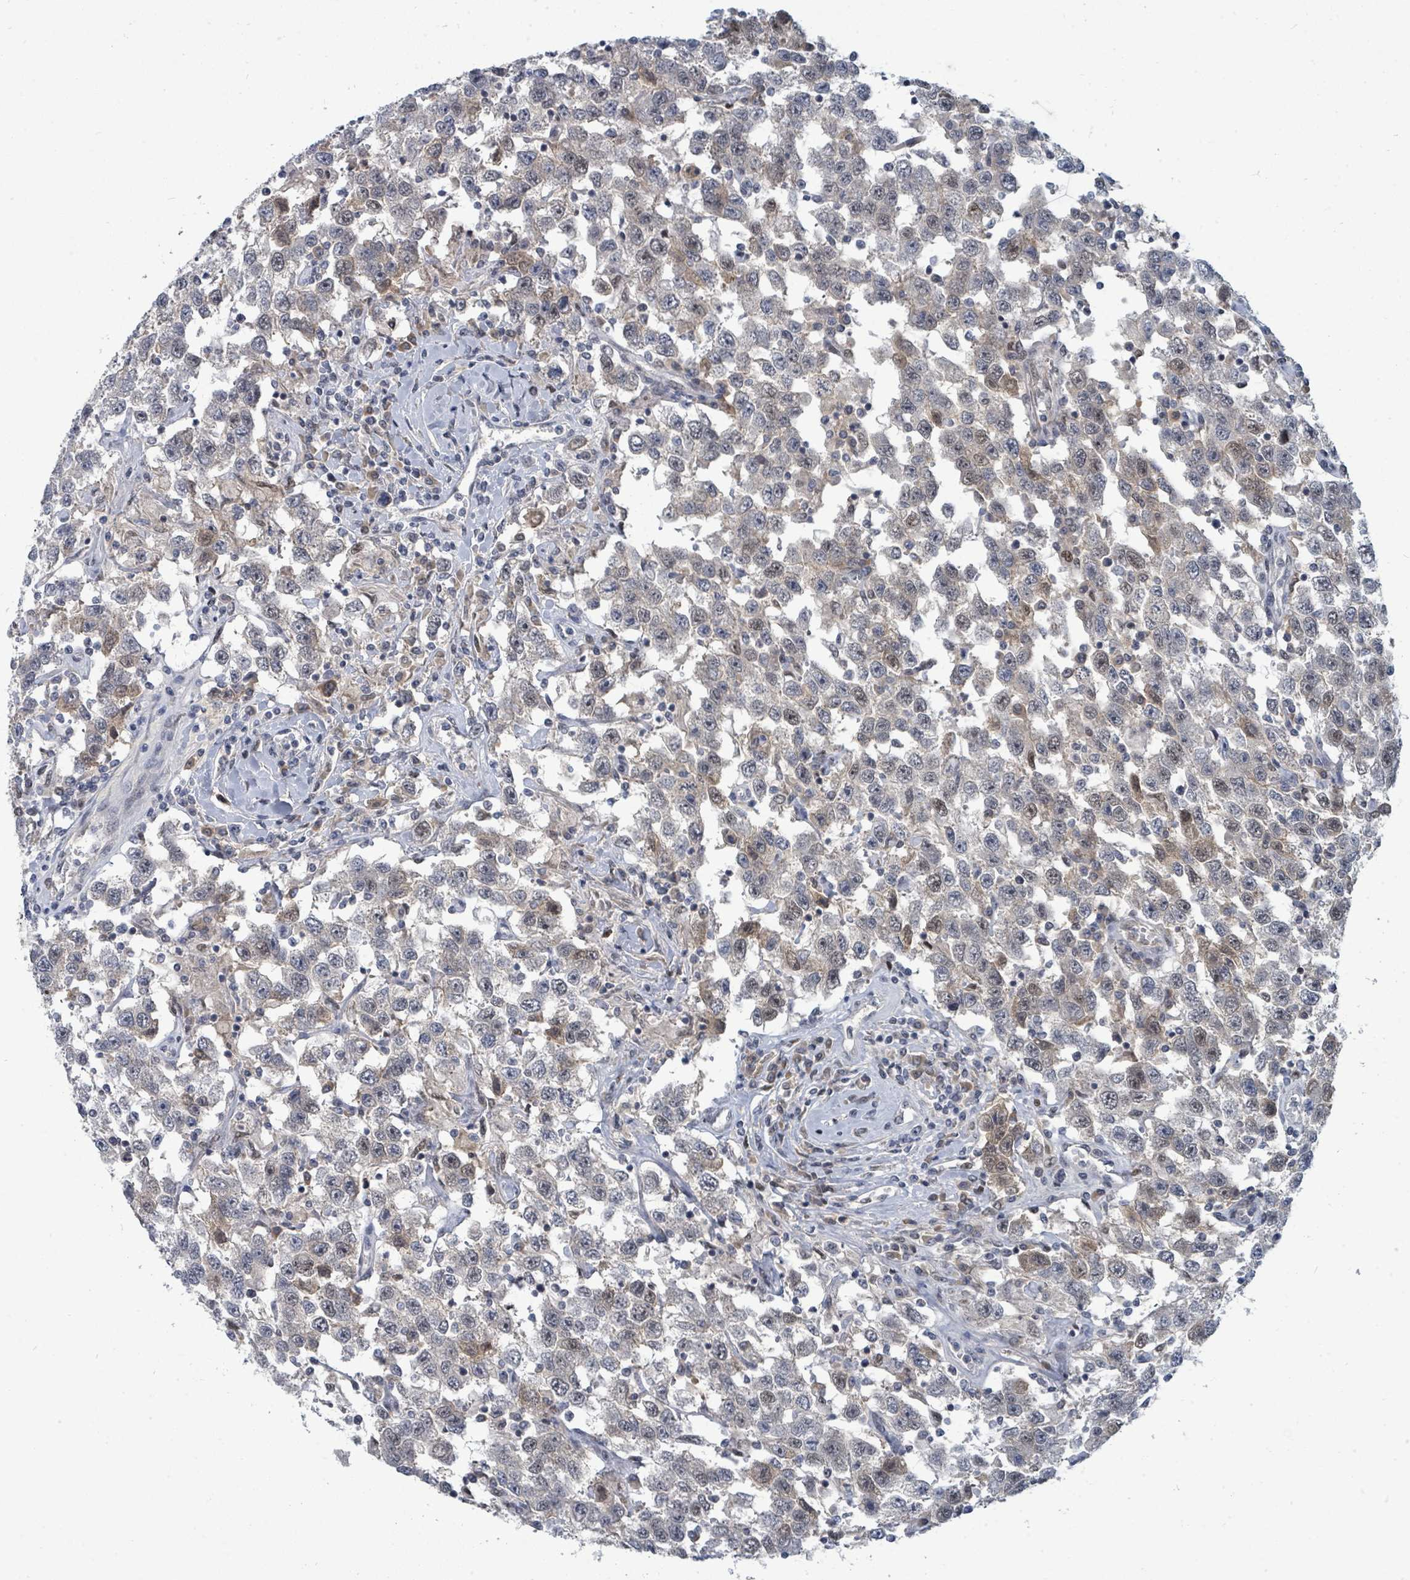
{"staining": {"intensity": "weak", "quantity": "25%-75%", "location": "cytoplasmic/membranous,nuclear"}, "tissue": "testis cancer", "cell_type": "Tumor cells", "image_type": "cancer", "snomed": [{"axis": "morphology", "description": "Seminoma, NOS"}, {"axis": "topography", "description": "Testis"}], "caption": "Immunohistochemical staining of human seminoma (testis) exhibits low levels of weak cytoplasmic/membranous and nuclear positivity in approximately 25%-75% of tumor cells.", "gene": "UCK1", "patient": {"sex": "male", "age": 41}}